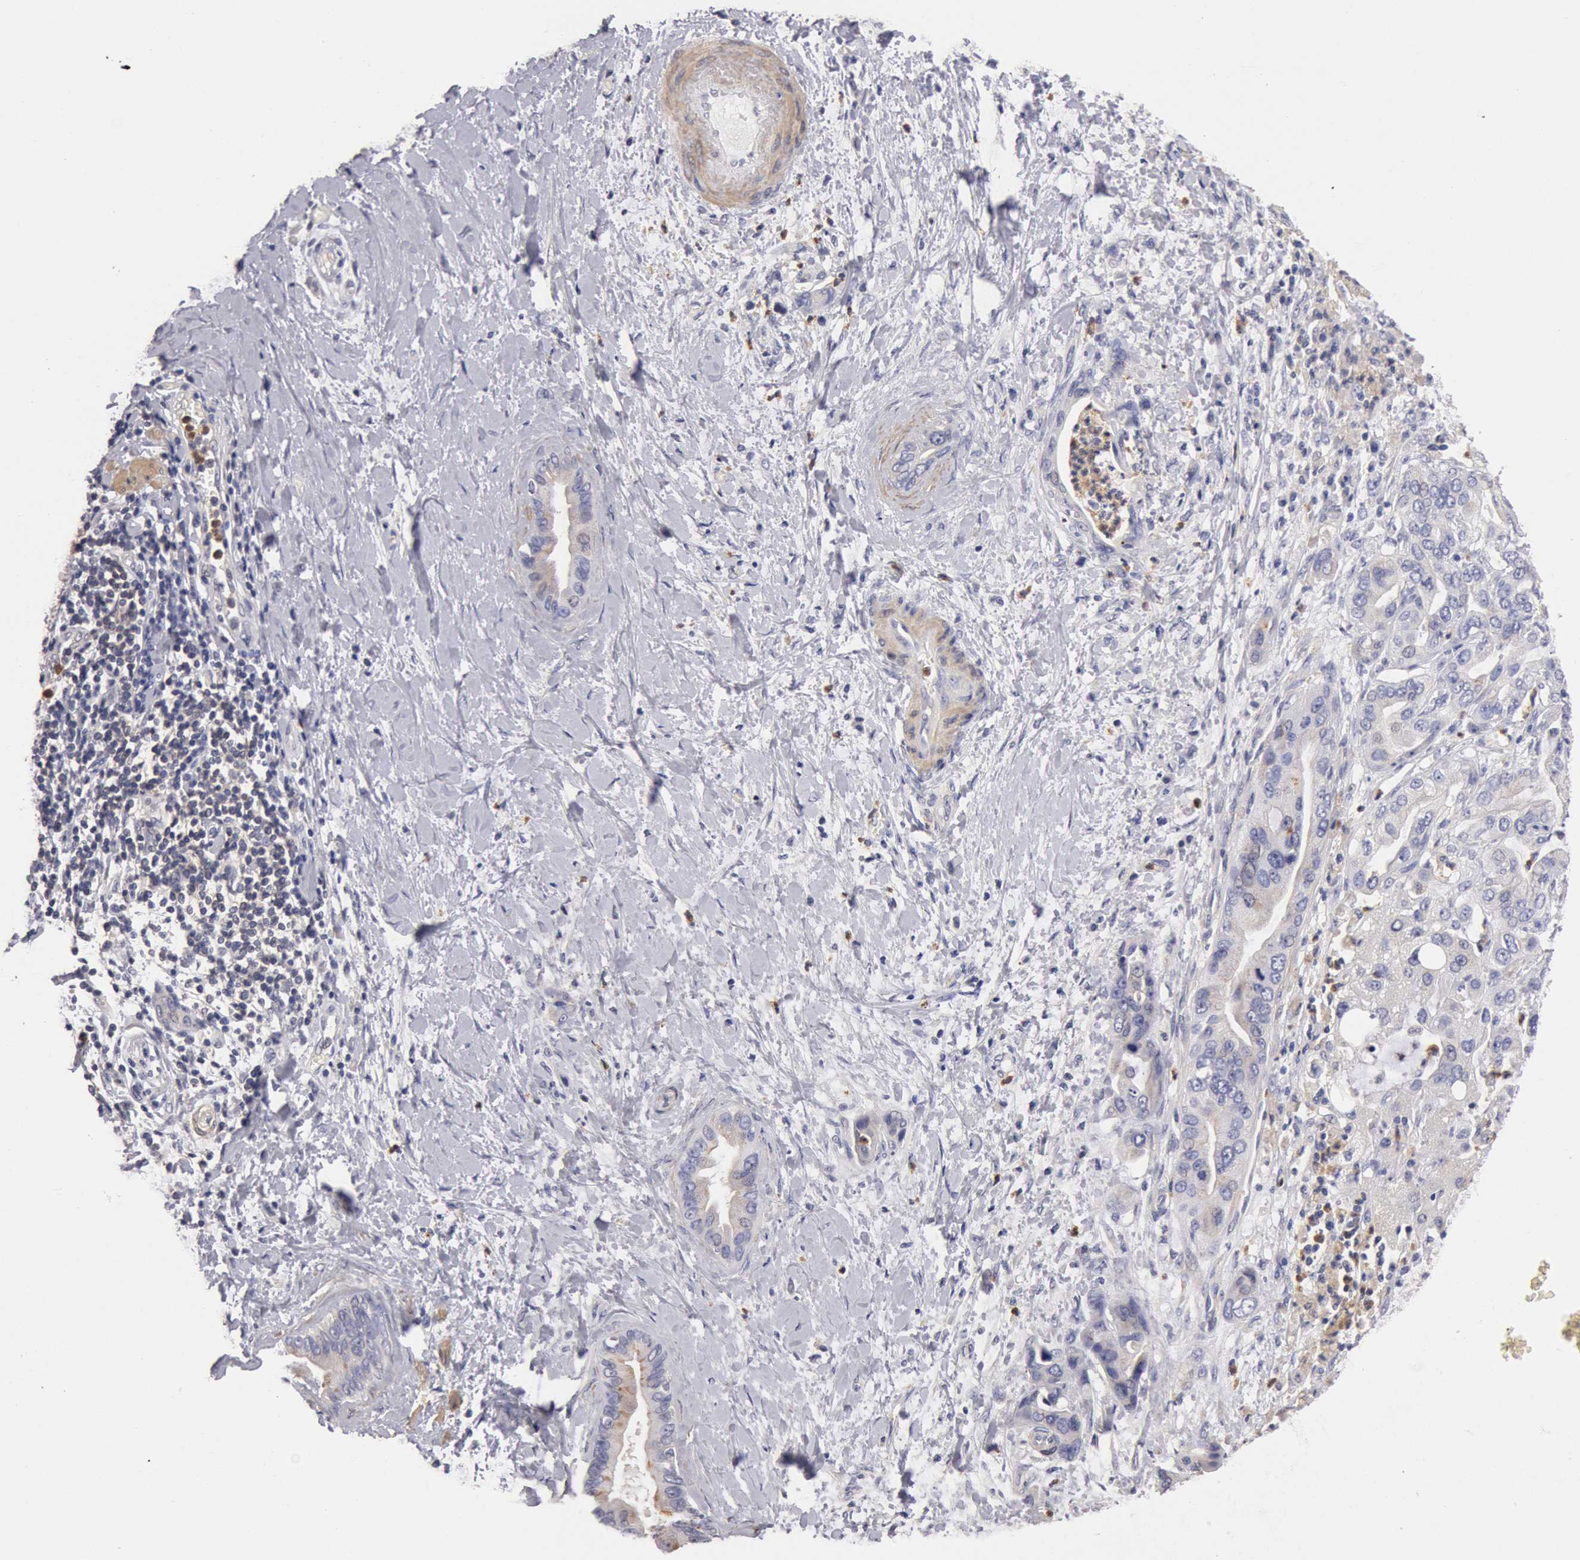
{"staining": {"intensity": "weak", "quantity": "<25%", "location": "cytoplasmic/membranous"}, "tissue": "liver cancer", "cell_type": "Tumor cells", "image_type": "cancer", "snomed": [{"axis": "morphology", "description": "Cholangiocarcinoma"}, {"axis": "topography", "description": "Liver"}], "caption": "Protein analysis of liver cholangiocarcinoma reveals no significant positivity in tumor cells.", "gene": "TMED8", "patient": {"sex": "female", "age": 65}}